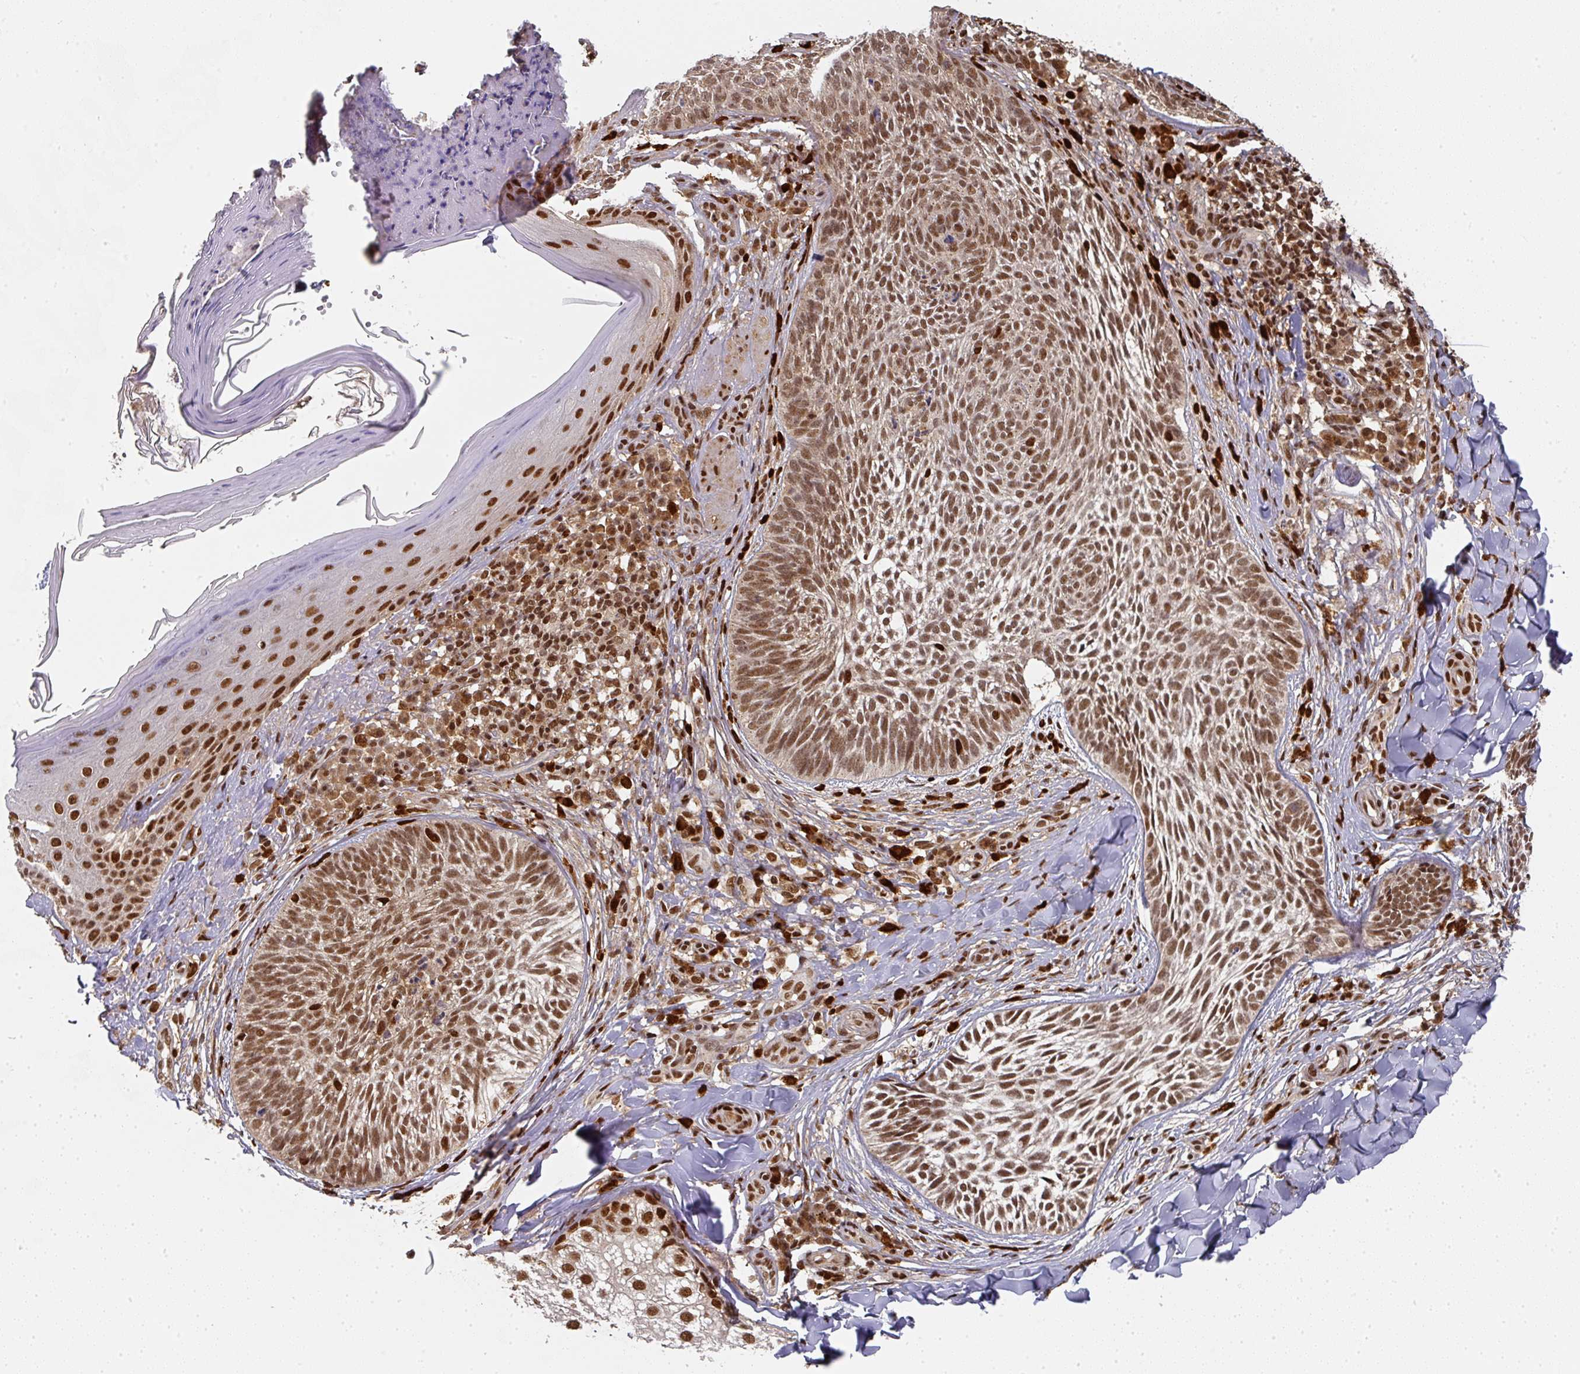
{"staining": {"intensity": "moderate", "quantity": ">75%", "location": "nuclear"}, "tissue": "skin cancer", "cell_type": "Tumor cells", "image_type": "cancer", "snomed": [{"axis": "morphology", "description": "Basal cell carcinoma"}, {"axis": "topography", "description": "Skin"}], "caption": "DAB (3,3'-diaminobenzidine) immunohistochemical staining of skin cancer shows moderate nuclear protein positivity in about >75% of tumor cells. (DAB (3,3'-diaminobenzidine) IHC with brightfield microscopy, high magnification).", "gene": "DIDO1", "patient": {"sex": "female", "age": 61}}